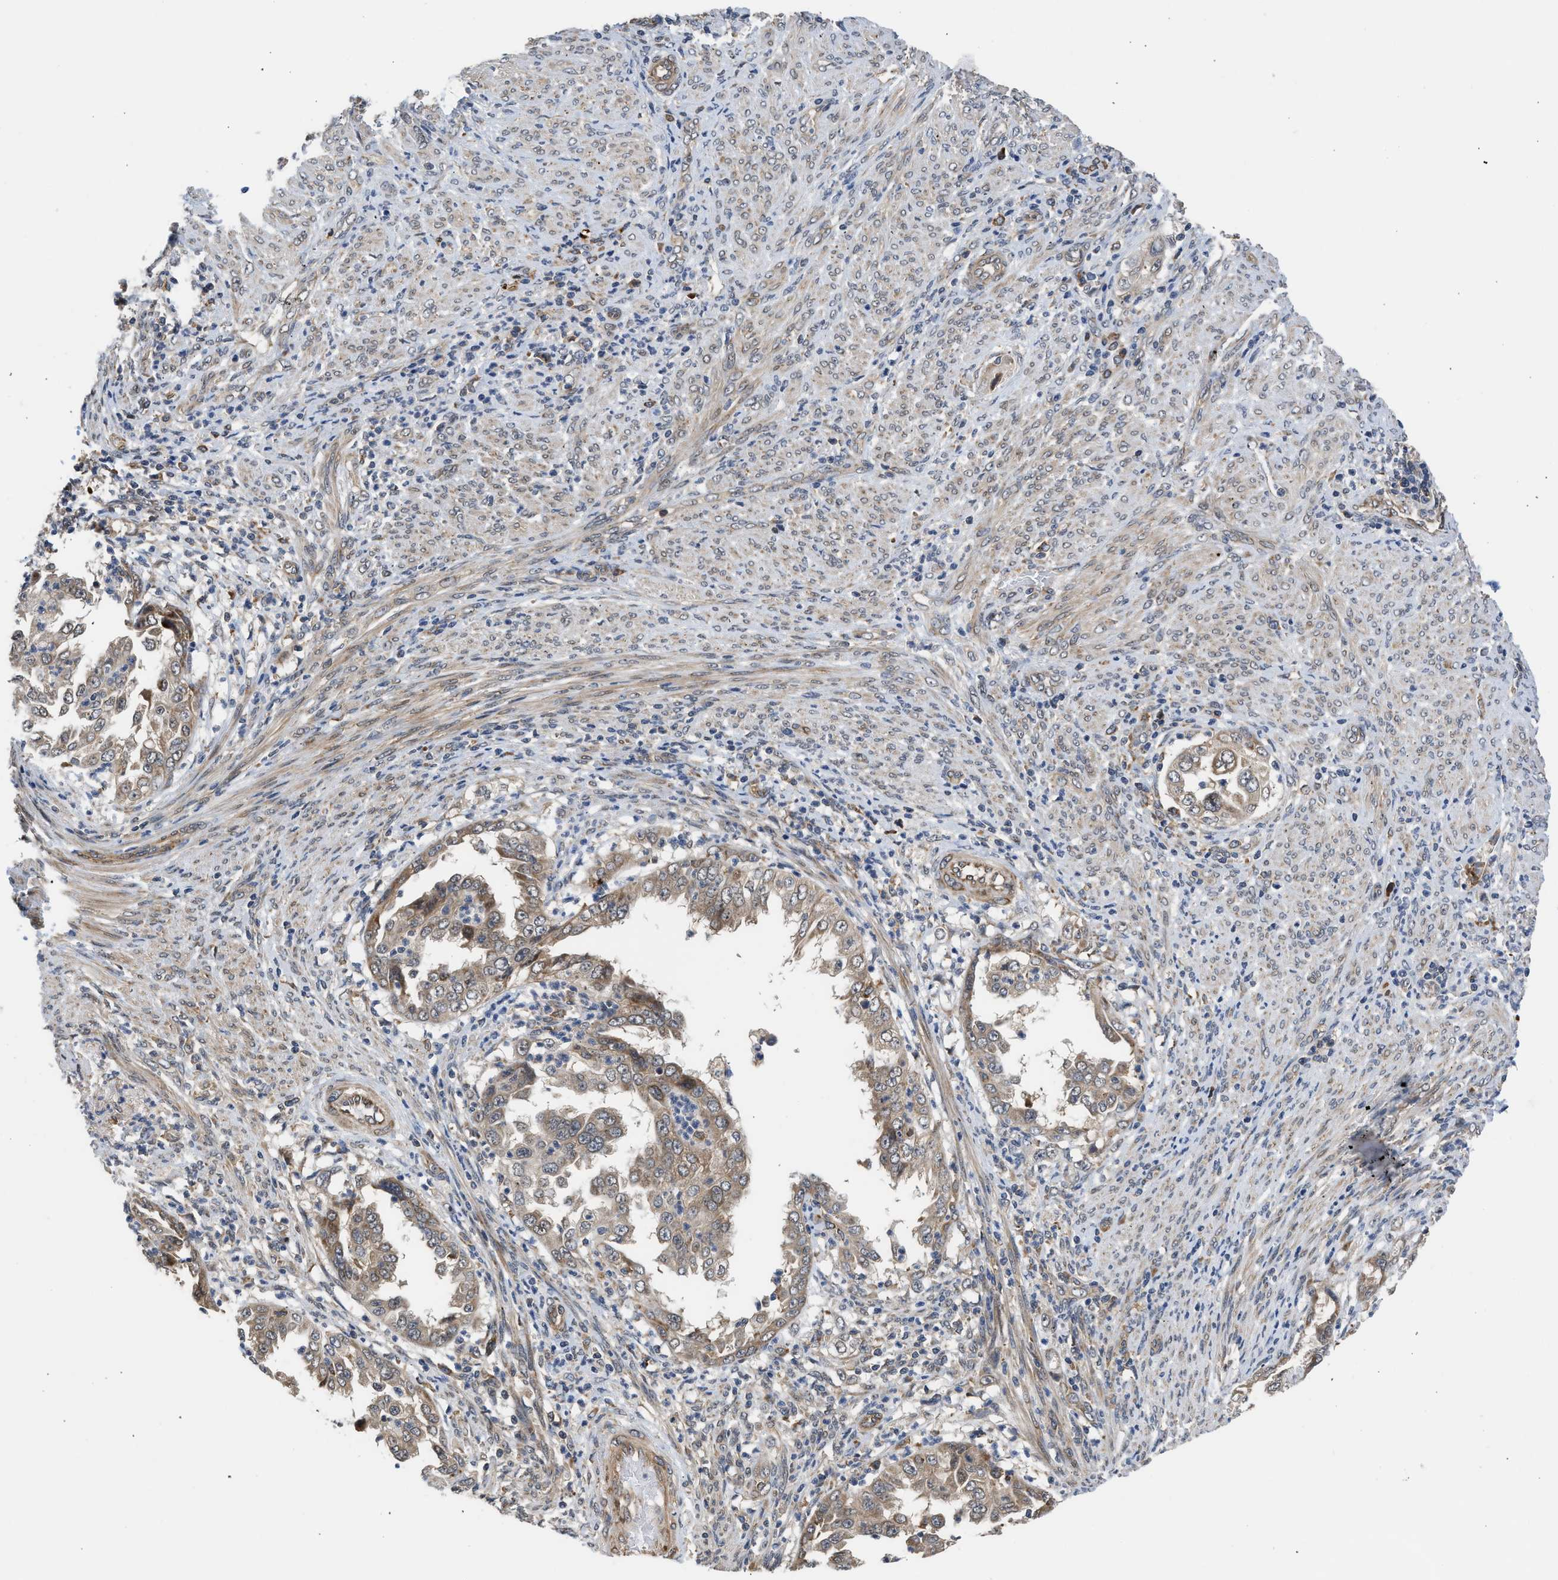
{"staining": {"intensity": "strong", "quantity": "25%-75%", "location": "cytoplasmic/membranous"}, "tissue": "endometrial cancer", "cell_type": "Tumor cells", "image_type": "cancer", "snomed": [{"axis": "morphology", "description": "Adenocarcinoma, NOS"}, {"axis": "topography", "description": "Endometrium"}], "caption": "Endometrial cancer (adenocarcinoma) stained for a protein (brown) shows strong cytoplasmic/membranous positive expression in approximately 25%-75% of tumor cells.", "gene": "POLG2", "patient": {"sex": "female", "age": 85}}